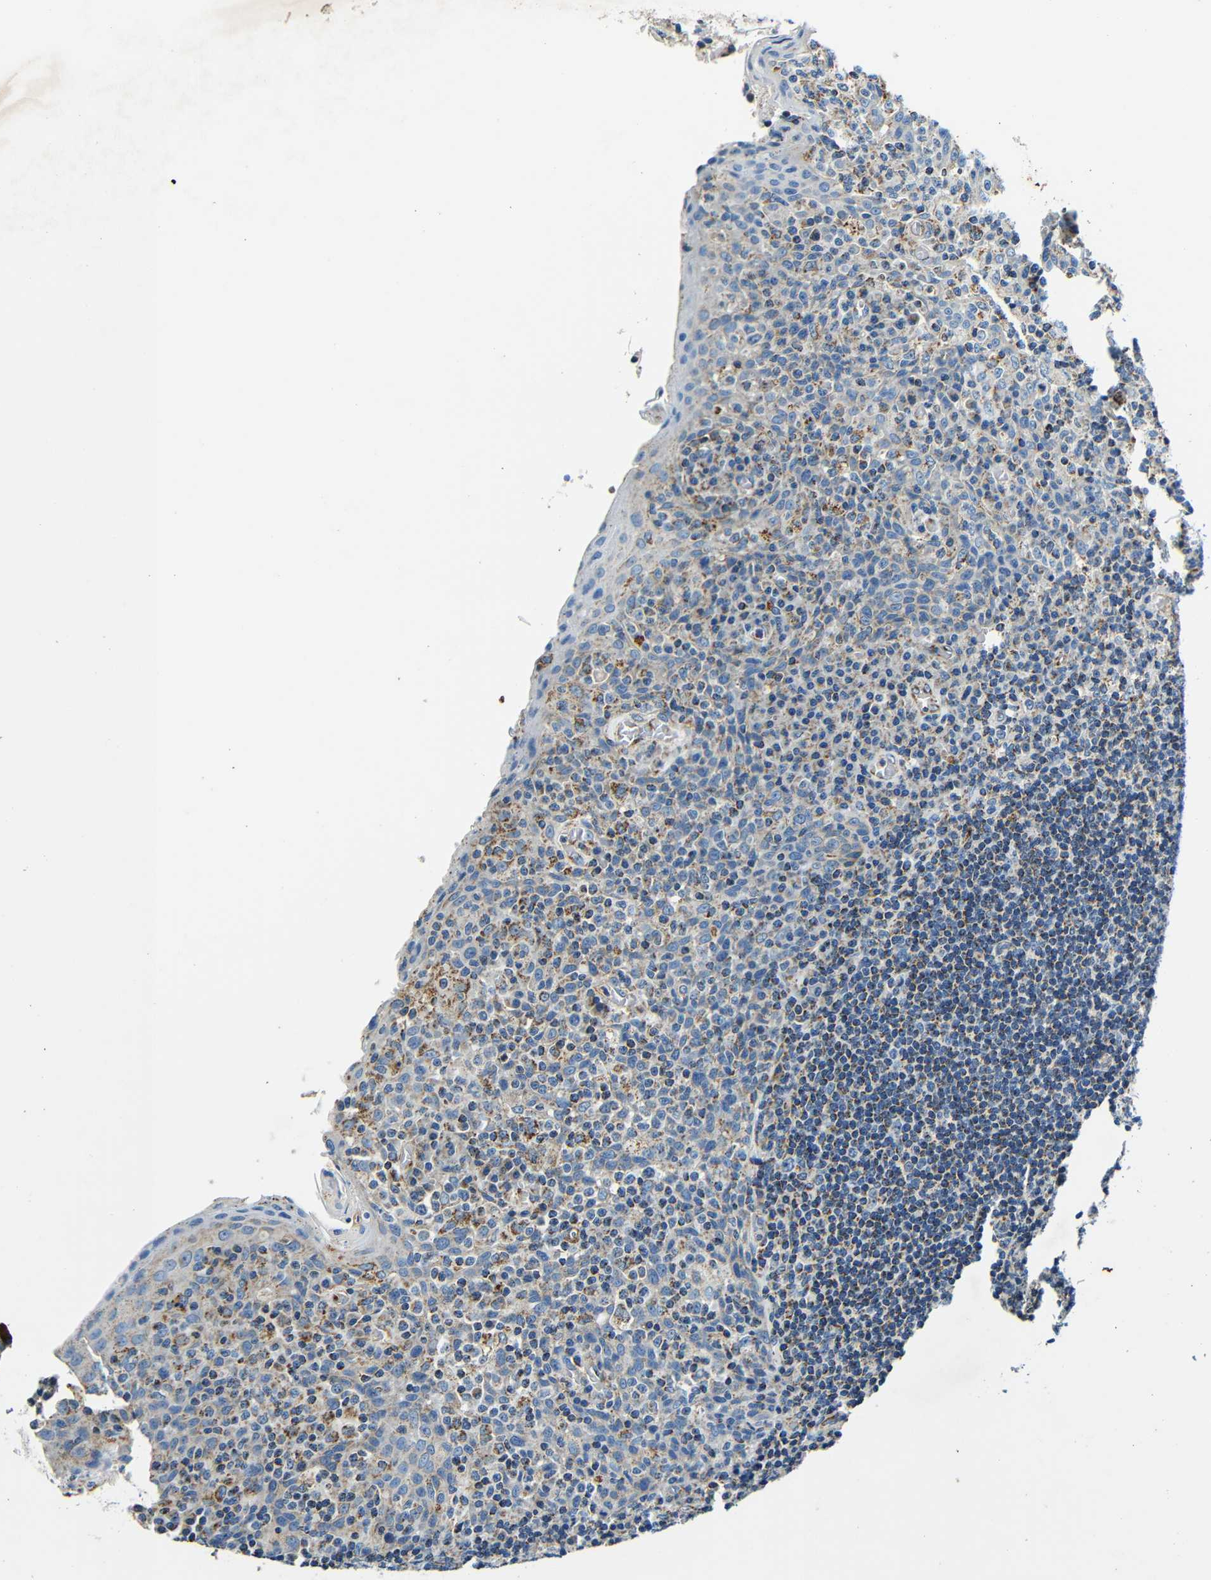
{"staining": {"intensity": "moderate", "quantity": "<25%", "location": "cytoplasmic/membranous"}, "tissue": "tonsil", "cell_type": "Germinal center cells", "image_type": "normal", "snomed": [{"axis": "morphology", "description": "Normal tissue, NOS"}, {"axis": "topography", "description": "Tonsil"}], "caption": "This photomicrograph exhibits IHC staining of normal human tonsil, with low moderate cytoplasmic/membranous expression in approximately <25% of germinal center cells.", "gene": "GALNT18", "patient": {"sex": "male", "age": 17}}